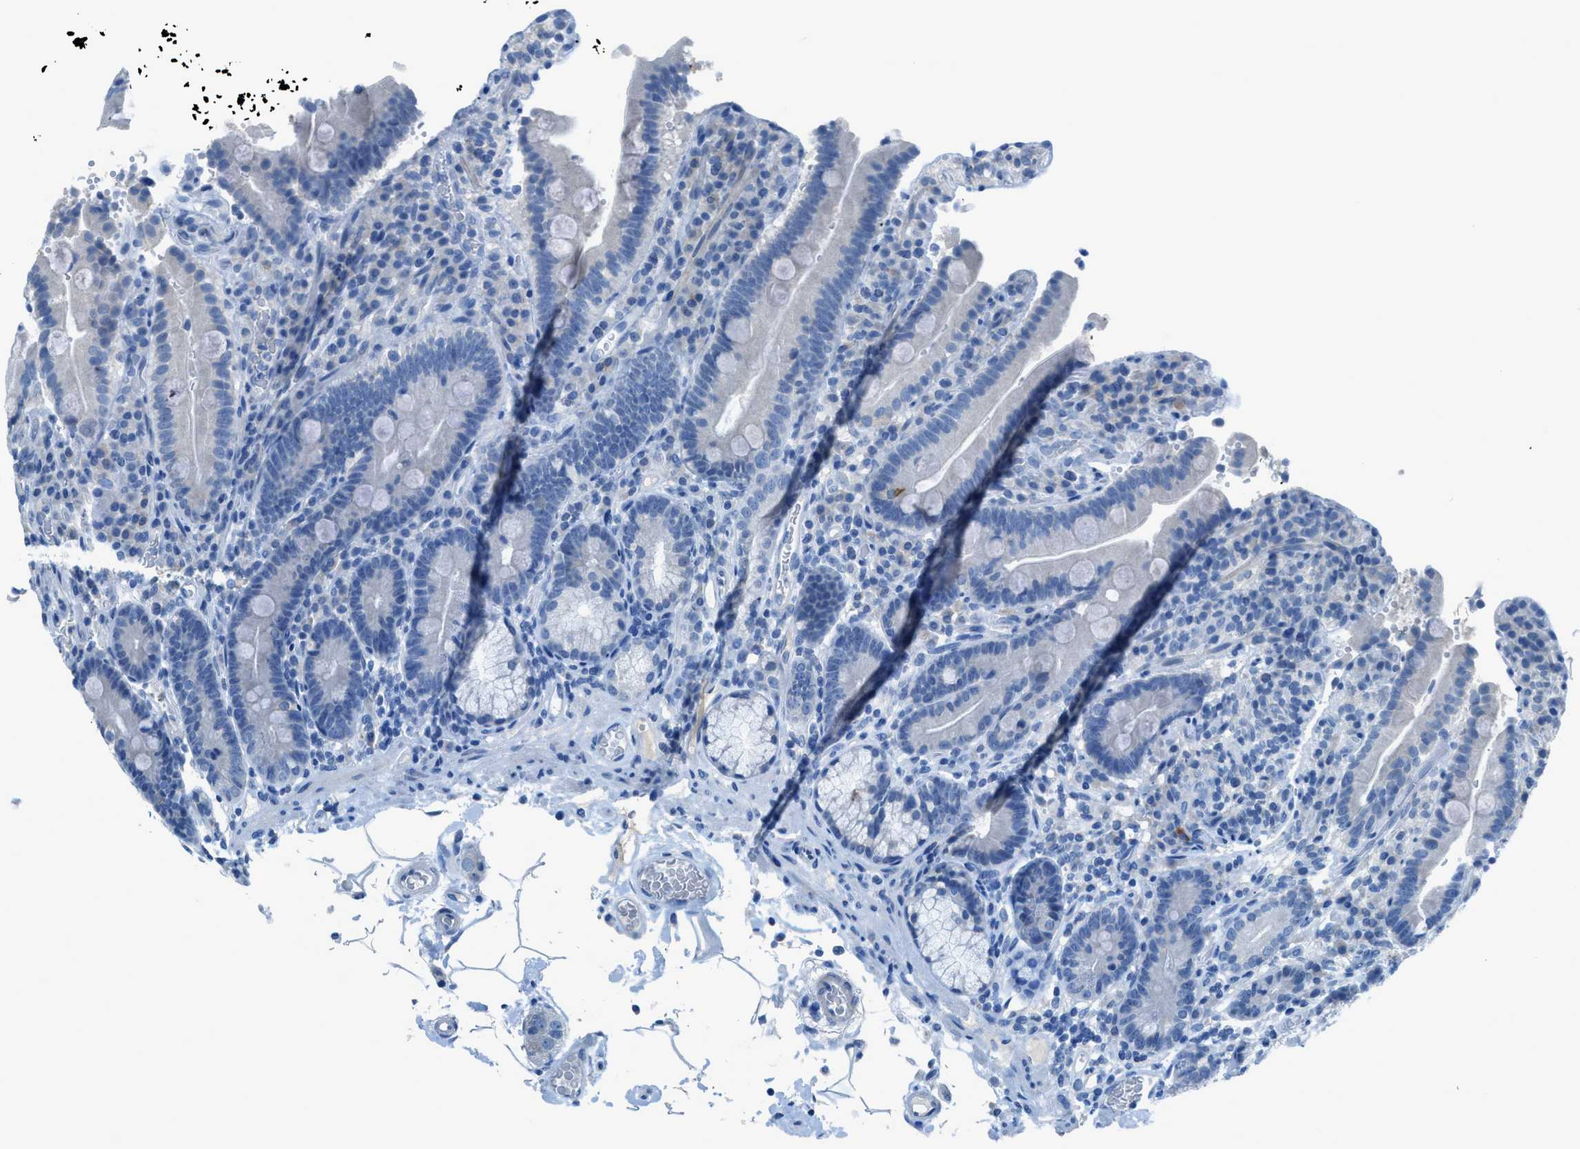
{"staining": {"intensity": "negative", "quantity": "none", "location": "none"}, "tissue": "duodenum", "cell_type": "Glandular cells", "image_type": "normal", "snomed": [{"axis": "morphology", "description": "Normal tissue, NOS"}, {"axis": "topography", "description": "Small intestine, NOS"}], "caption": "The micrograph exhibits no staining of glandular cells in unremarkable duodenum.", "gene": "ACAN", "patient": {"sex": "female", "age": 71}}